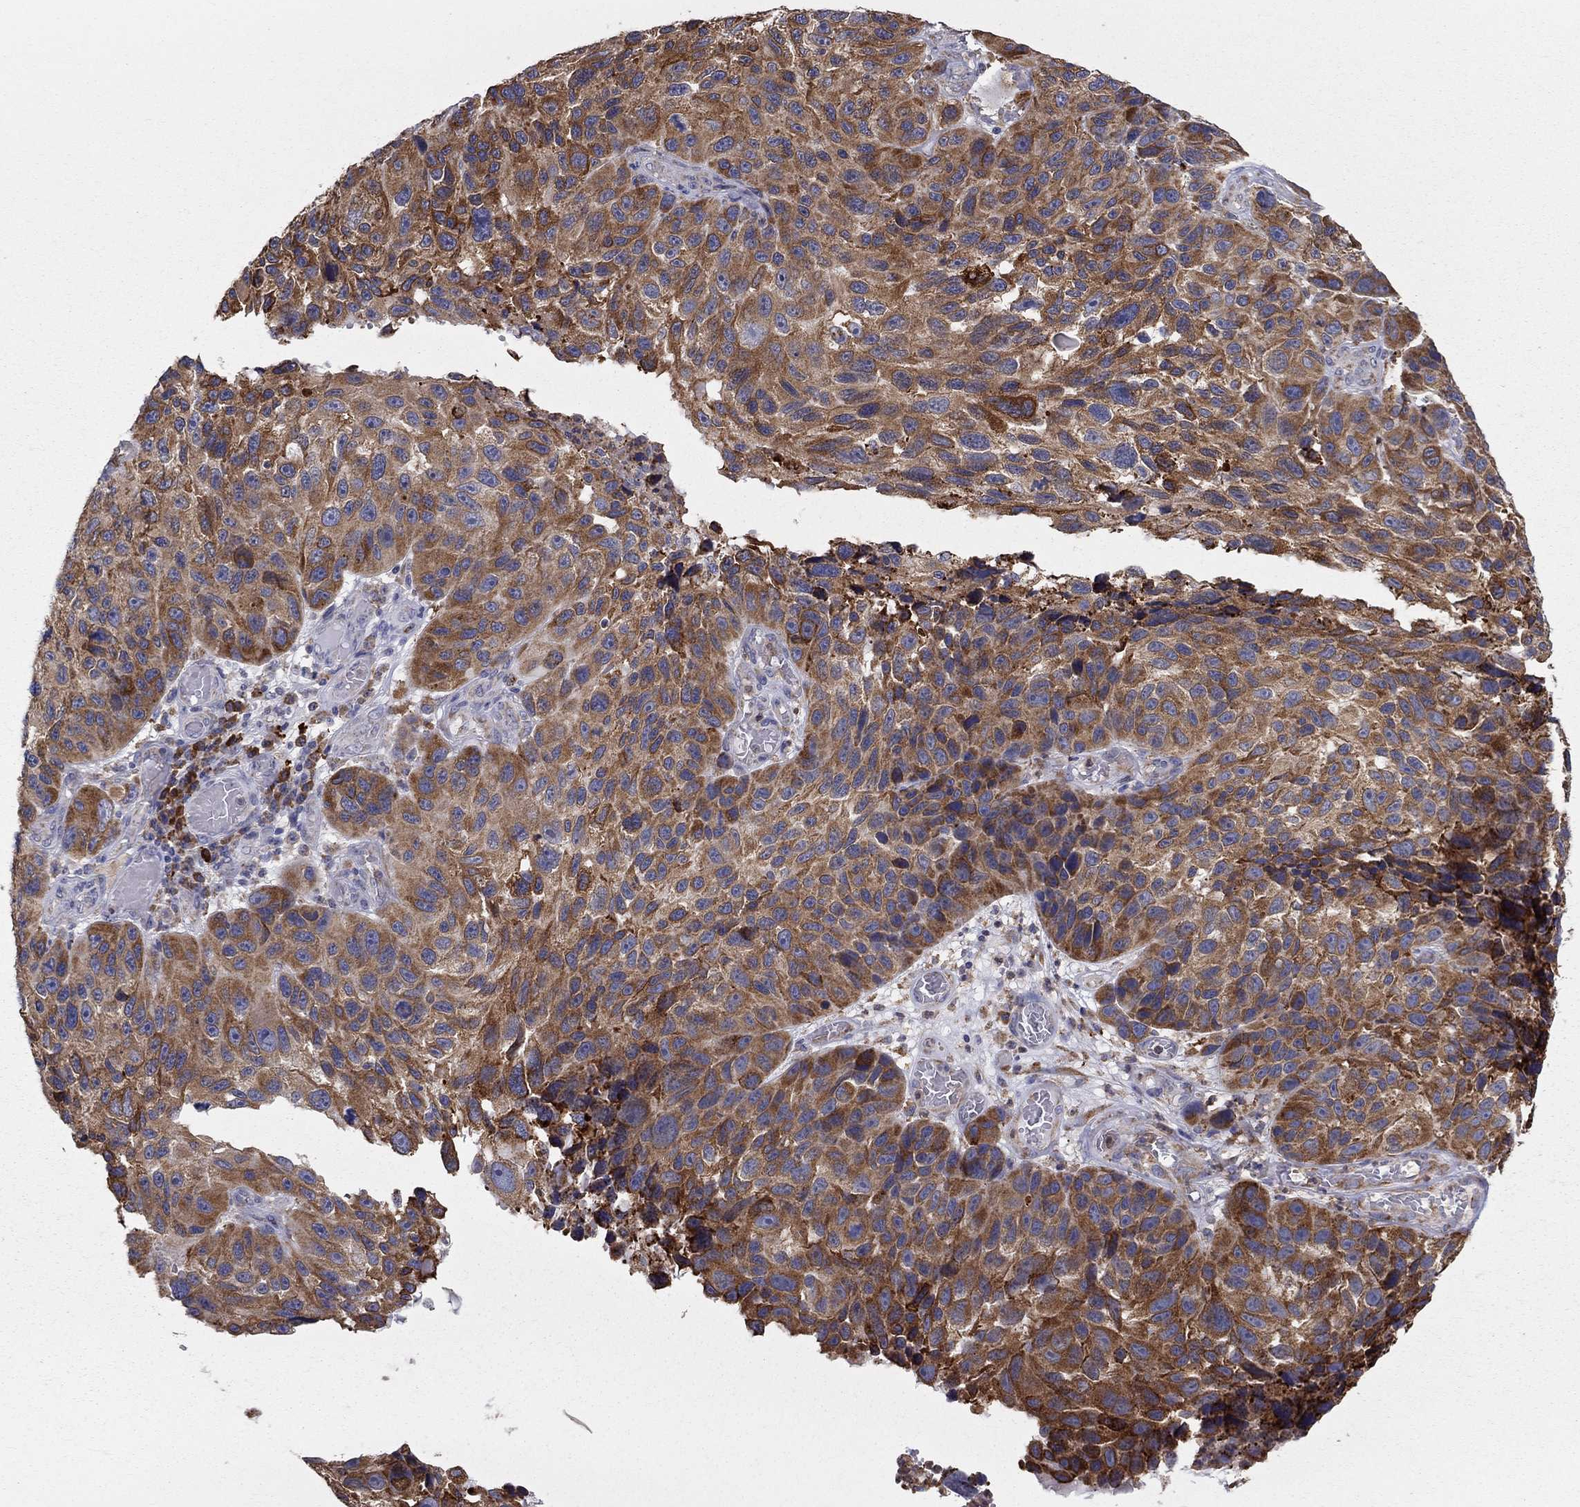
{"staining": {"intensity": "strong", "quantity": ">75%", "location": "cytoplasmic/membranous"}, "tissue": "melanoma", "cell_type": "Tumor cells", "image_type": "cancer", "snomed": [{"axis": "morphology", "description": "Malignant melanoma, NOS"}, {"axis": "topography", "description": "Skin"}], "caption": "An immunohistochemistry micrograph of neoplastic tissue is shown. Protein staining in brown labels strong cytoplasmic/membranous positivity in melanoma within tumor cells.", "gene": "PRDX4", "patient": {"sex": "male", "age": 53}}